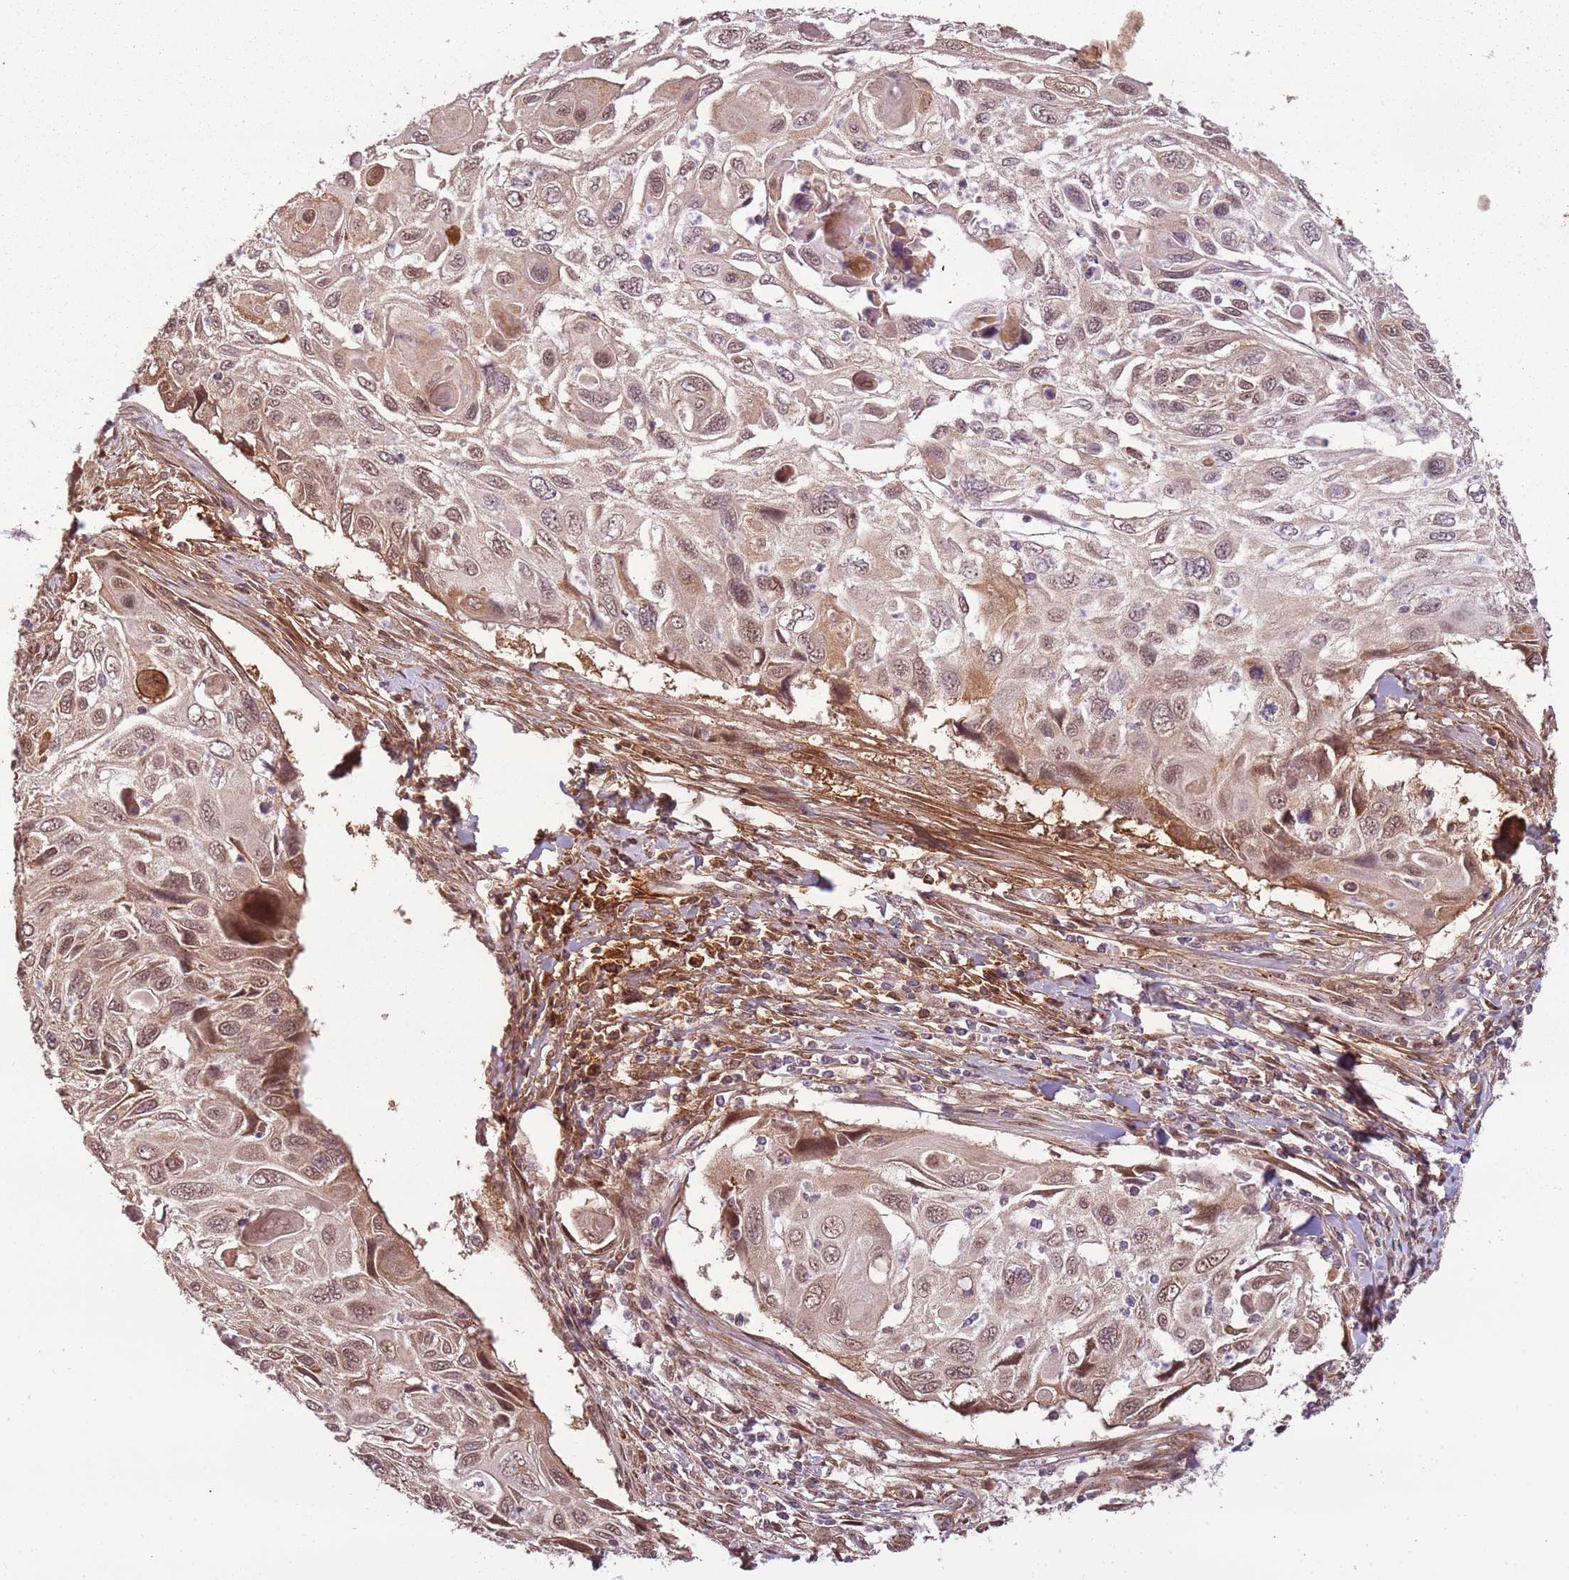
{"staining": {"intensity": "moderate", "quantity": "25%-75%", "location": "nuclear"}, "tissue": "cervical cancer", "cell_type": "Tumor cells", "image_type": "cancer", "snomed": [{"axis": "morphology", "description": "Squamous cell carcinoma, NOS"}, {"axis": "topography", "description": "Cervix"}], "caption": "This is a histology image of immunohistochemistry (IHC) staining of cervical cancer (squamous cell carcinoma), which shows moderate staining in the nuclear of tumor cells.", "gene": "POLR3H", "patient": {"sex": "female", "age": 70}}